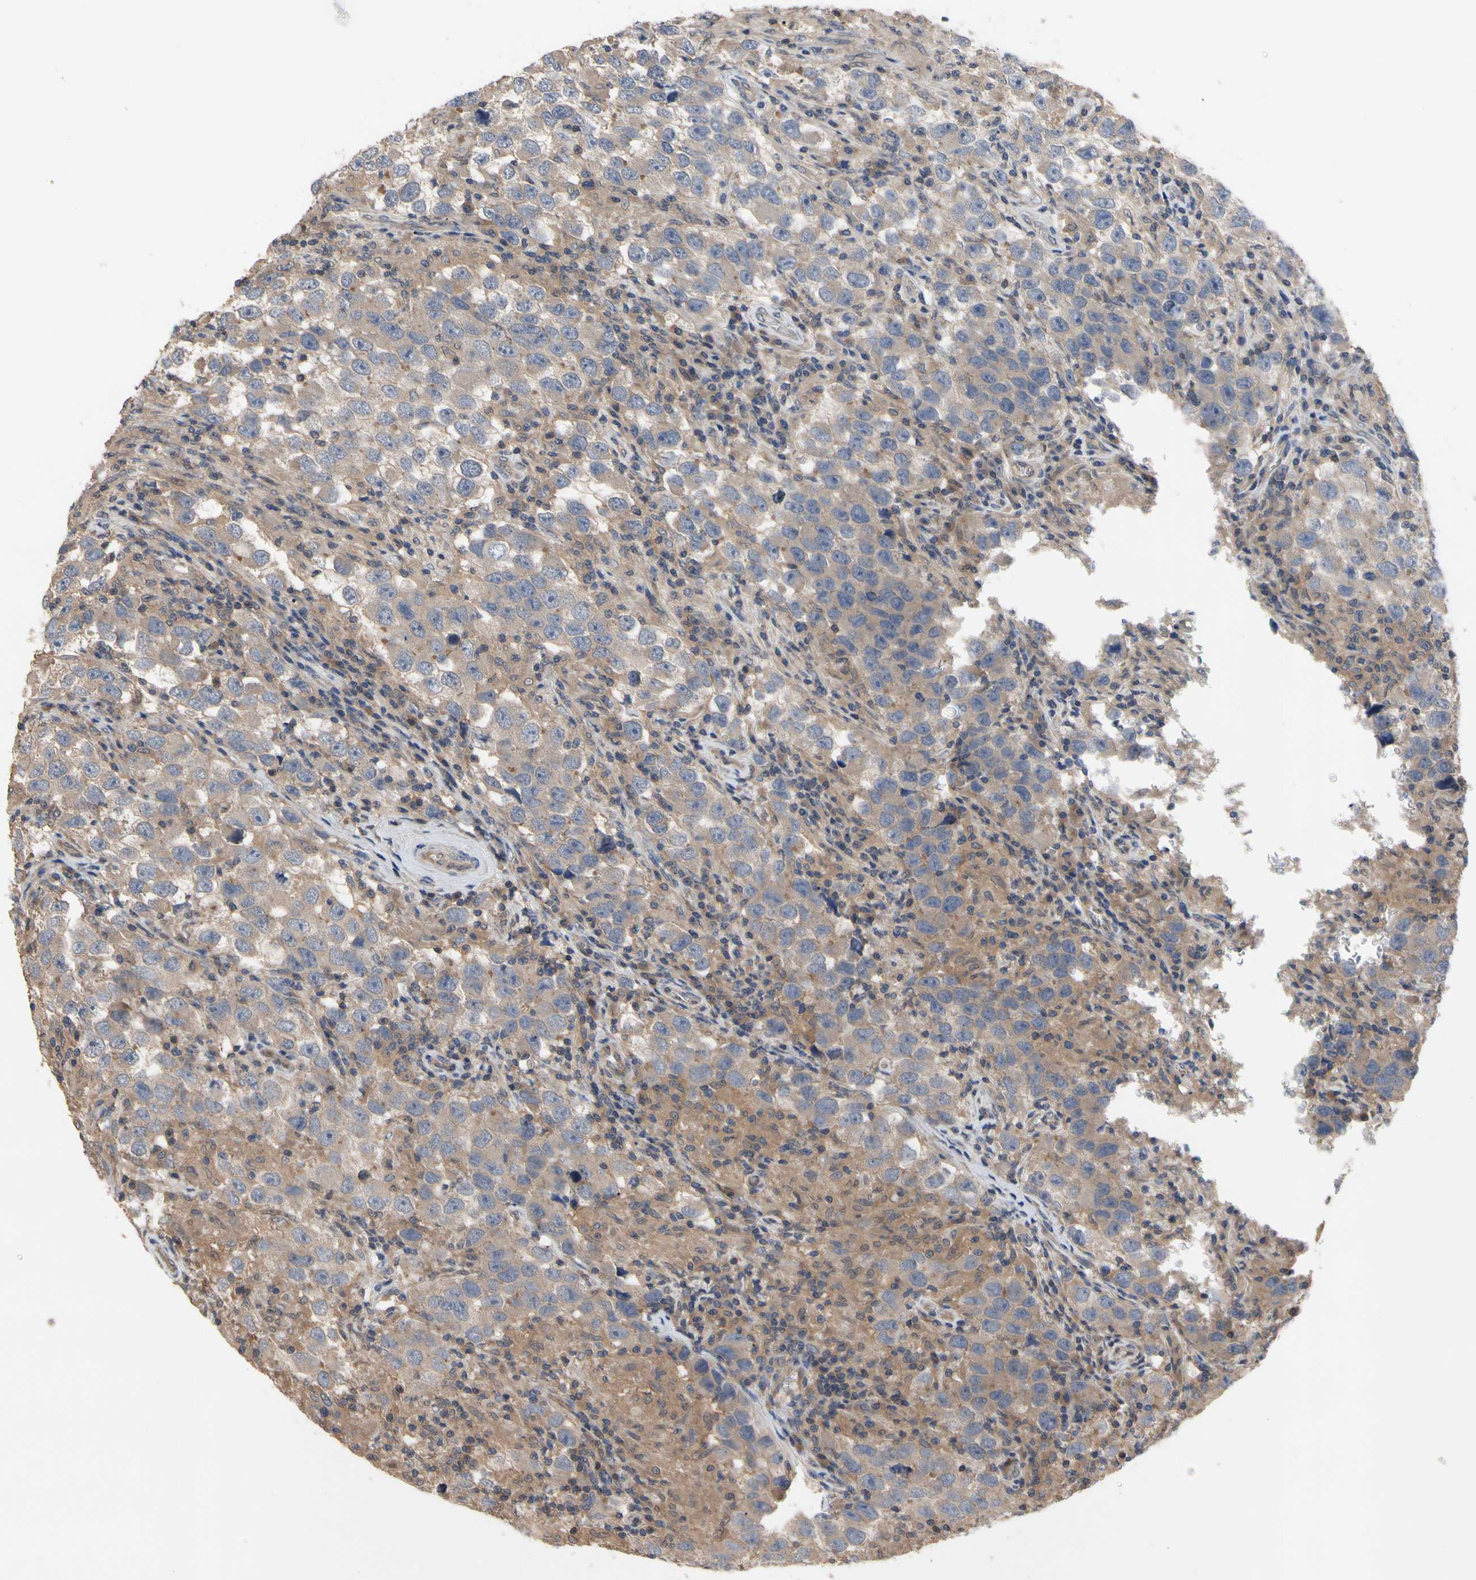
{"staining": {"intensity": "moderate", "quantity": ">75%", "location": "cytoplasmic/membranous"}, "tissue": "testis cancer", "cell_type": "Tumor cells", "image_type": "cancer", "snomed": [{"axis": "morphology", "description": "Carcinoma, Embryonal, NOS"}, {"axis": "topography", "description": "Testis"}], "caption": "An immunohistochemistry histopathology image of tumor tissue is shown. Protein staining in brown shows moderate cytoplasmic/membranous positivity in testis cancer (embryonal carcinoma) within tumor cells.", "gene": "DPP8", "patient": {"sex": "male", "age": 21}}